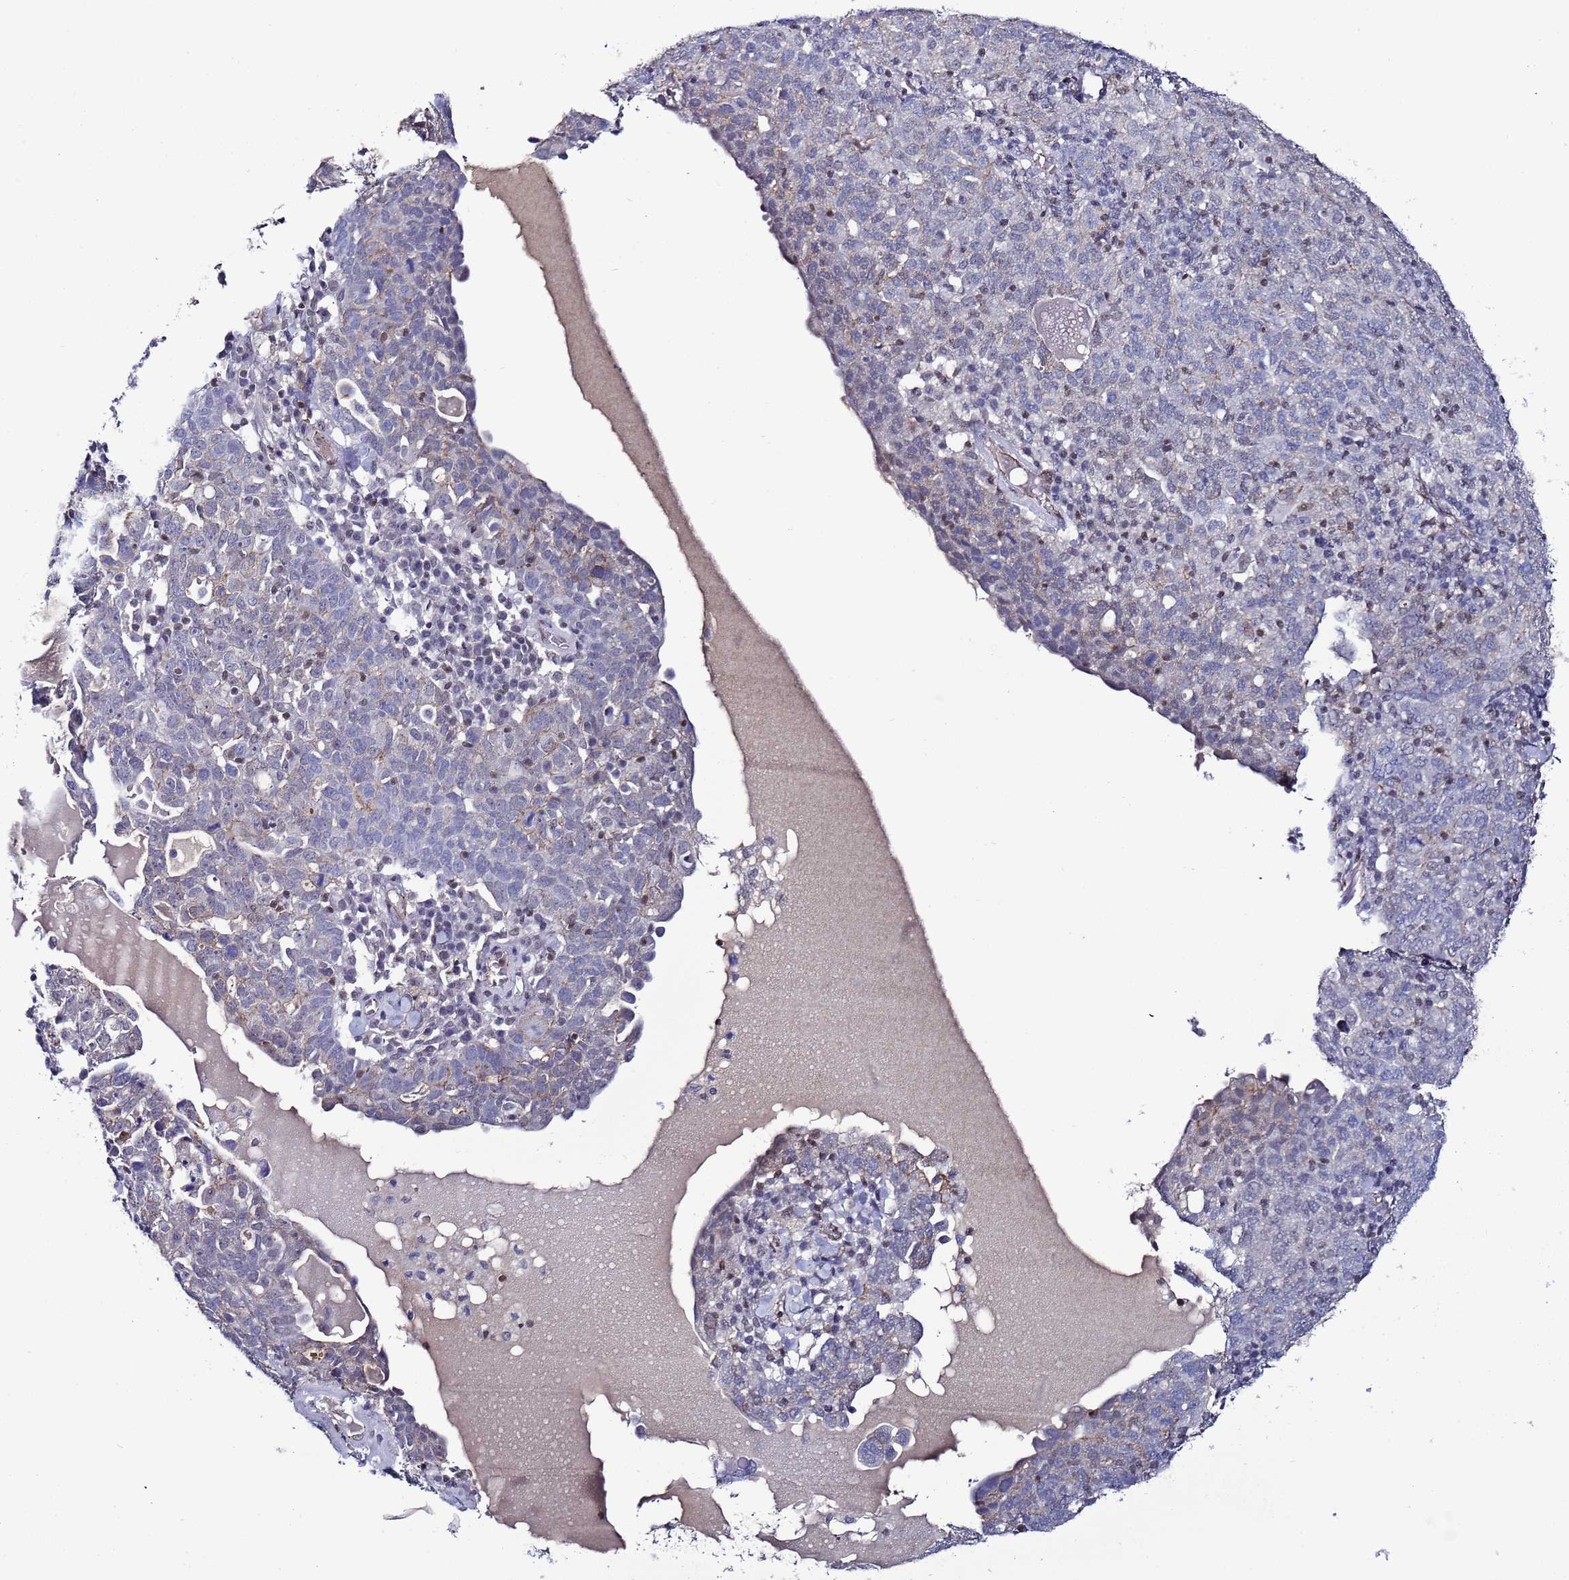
{"staining": {"intensity": "weak", "quantity": "<25%", "location": "cytoplasmic/membranous"}, "tissue": "ovarian cancer", "cell_type": "Tumor cells", "image_type": "cancer", "snomed": [{"axis": "morphology", "description": "Carcinoma, endometroid"}, {"axis": "topography", "description": "Ovary"}], "caption": "The IHC micrograph has no significant positivity in tumor cells of ovarian endometroid carcinoma tissue. (DAB immunohistochemistry with hematoxylin counter stain).", "gene": "TENM3", "patient": {"sex": "female", "age": 62}}